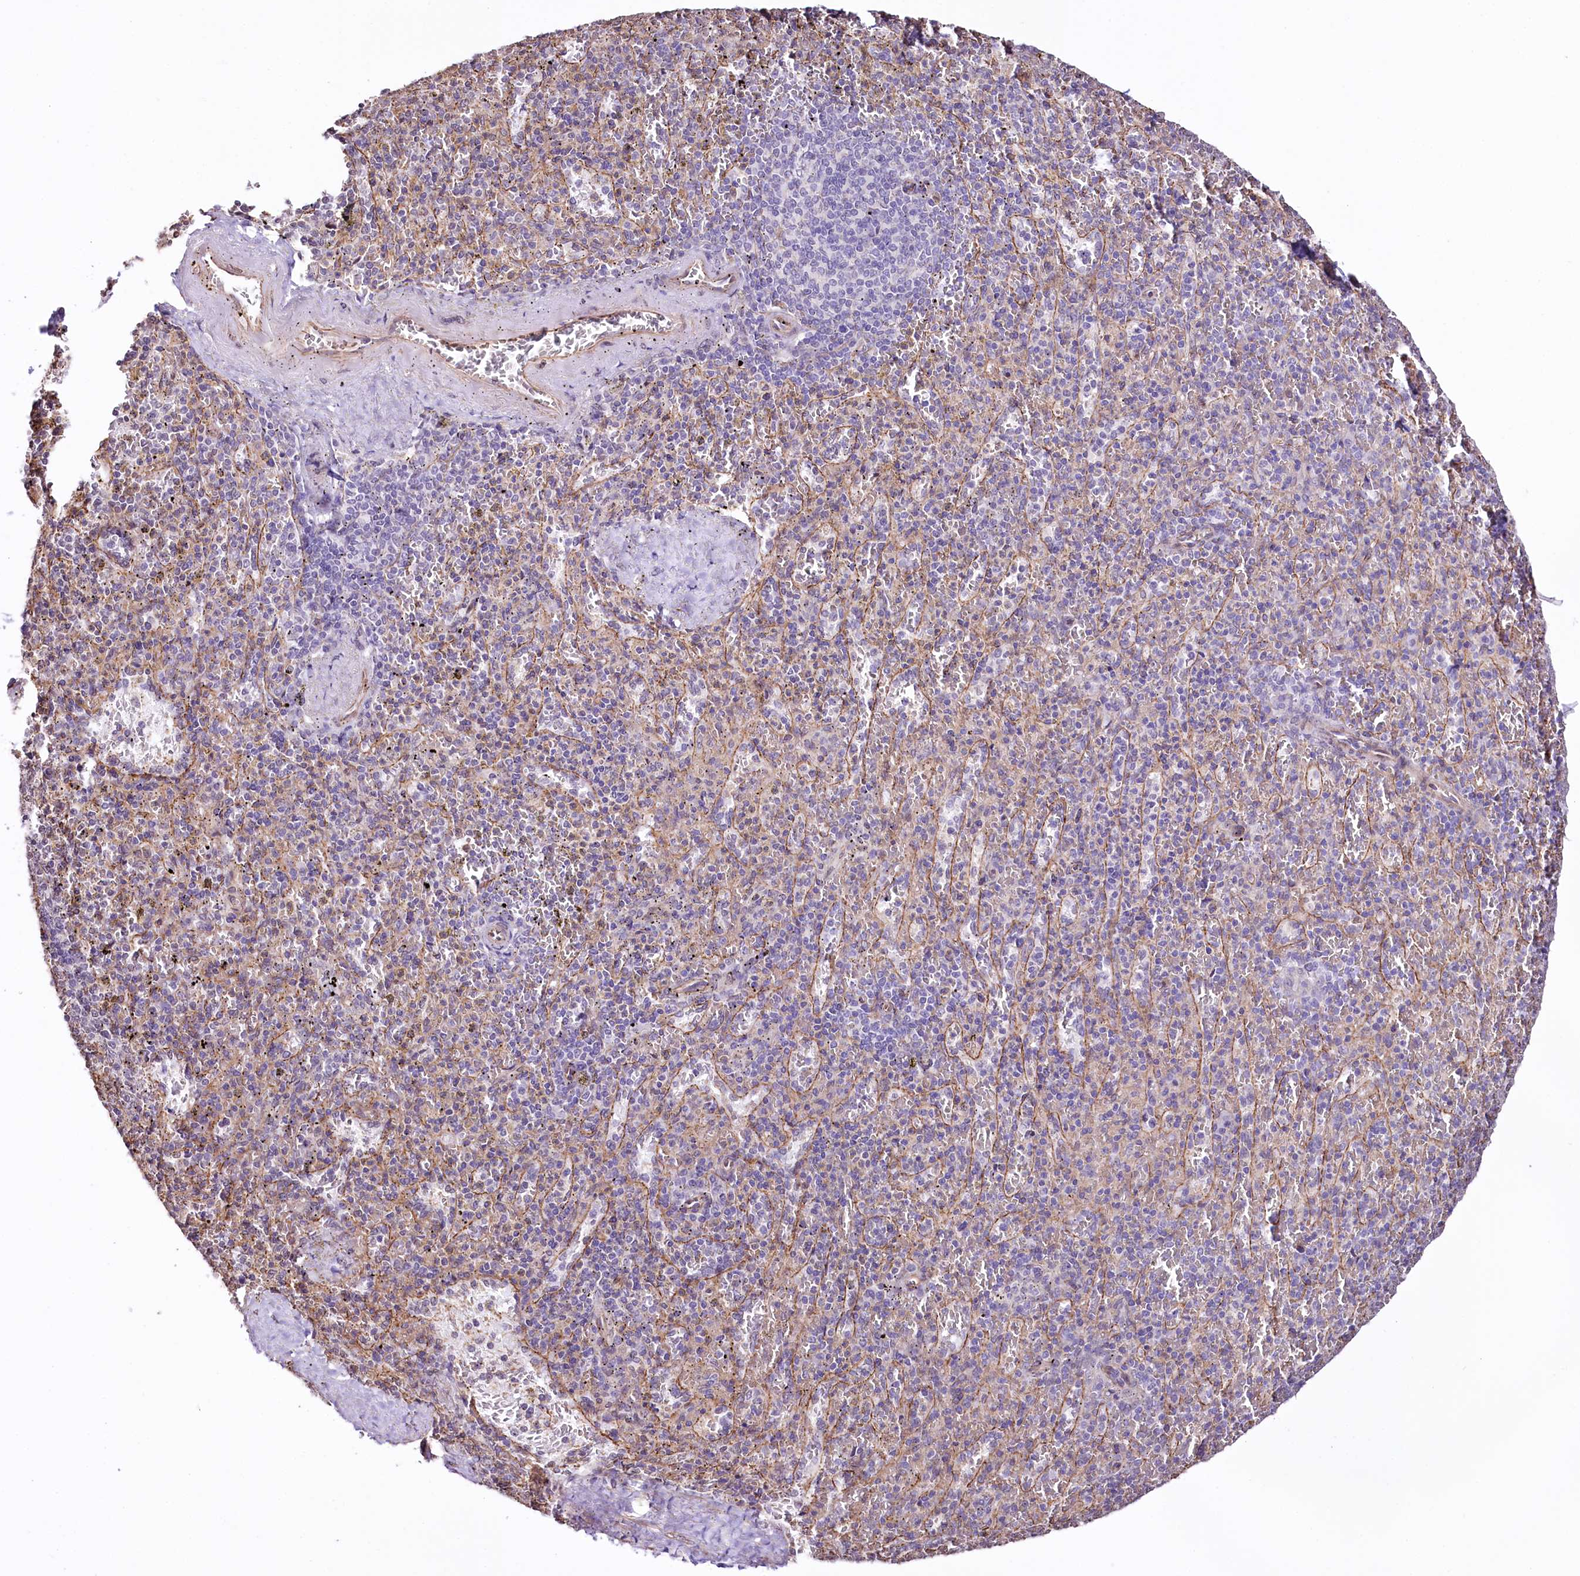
{"staining": {"intensity": "negative", "quantity": "none", "location": "none"}, "tissue": "spleen", "cell_type": "Cells in red pulp", "image_type": "normal", "snomed": [{"axis": "morphology", "description": "Normal tissue, NOS"}, {"axis": "topography", "description": "Spleen"}], "caption": "DAB (3,3'-diaminobenzidine) immunohistochemical staining of unremarkable spleen demonstrates no significant positivity in cells in red pulp.", "gene": "ST7", "patient": {"sex": "male", "age": 82}}